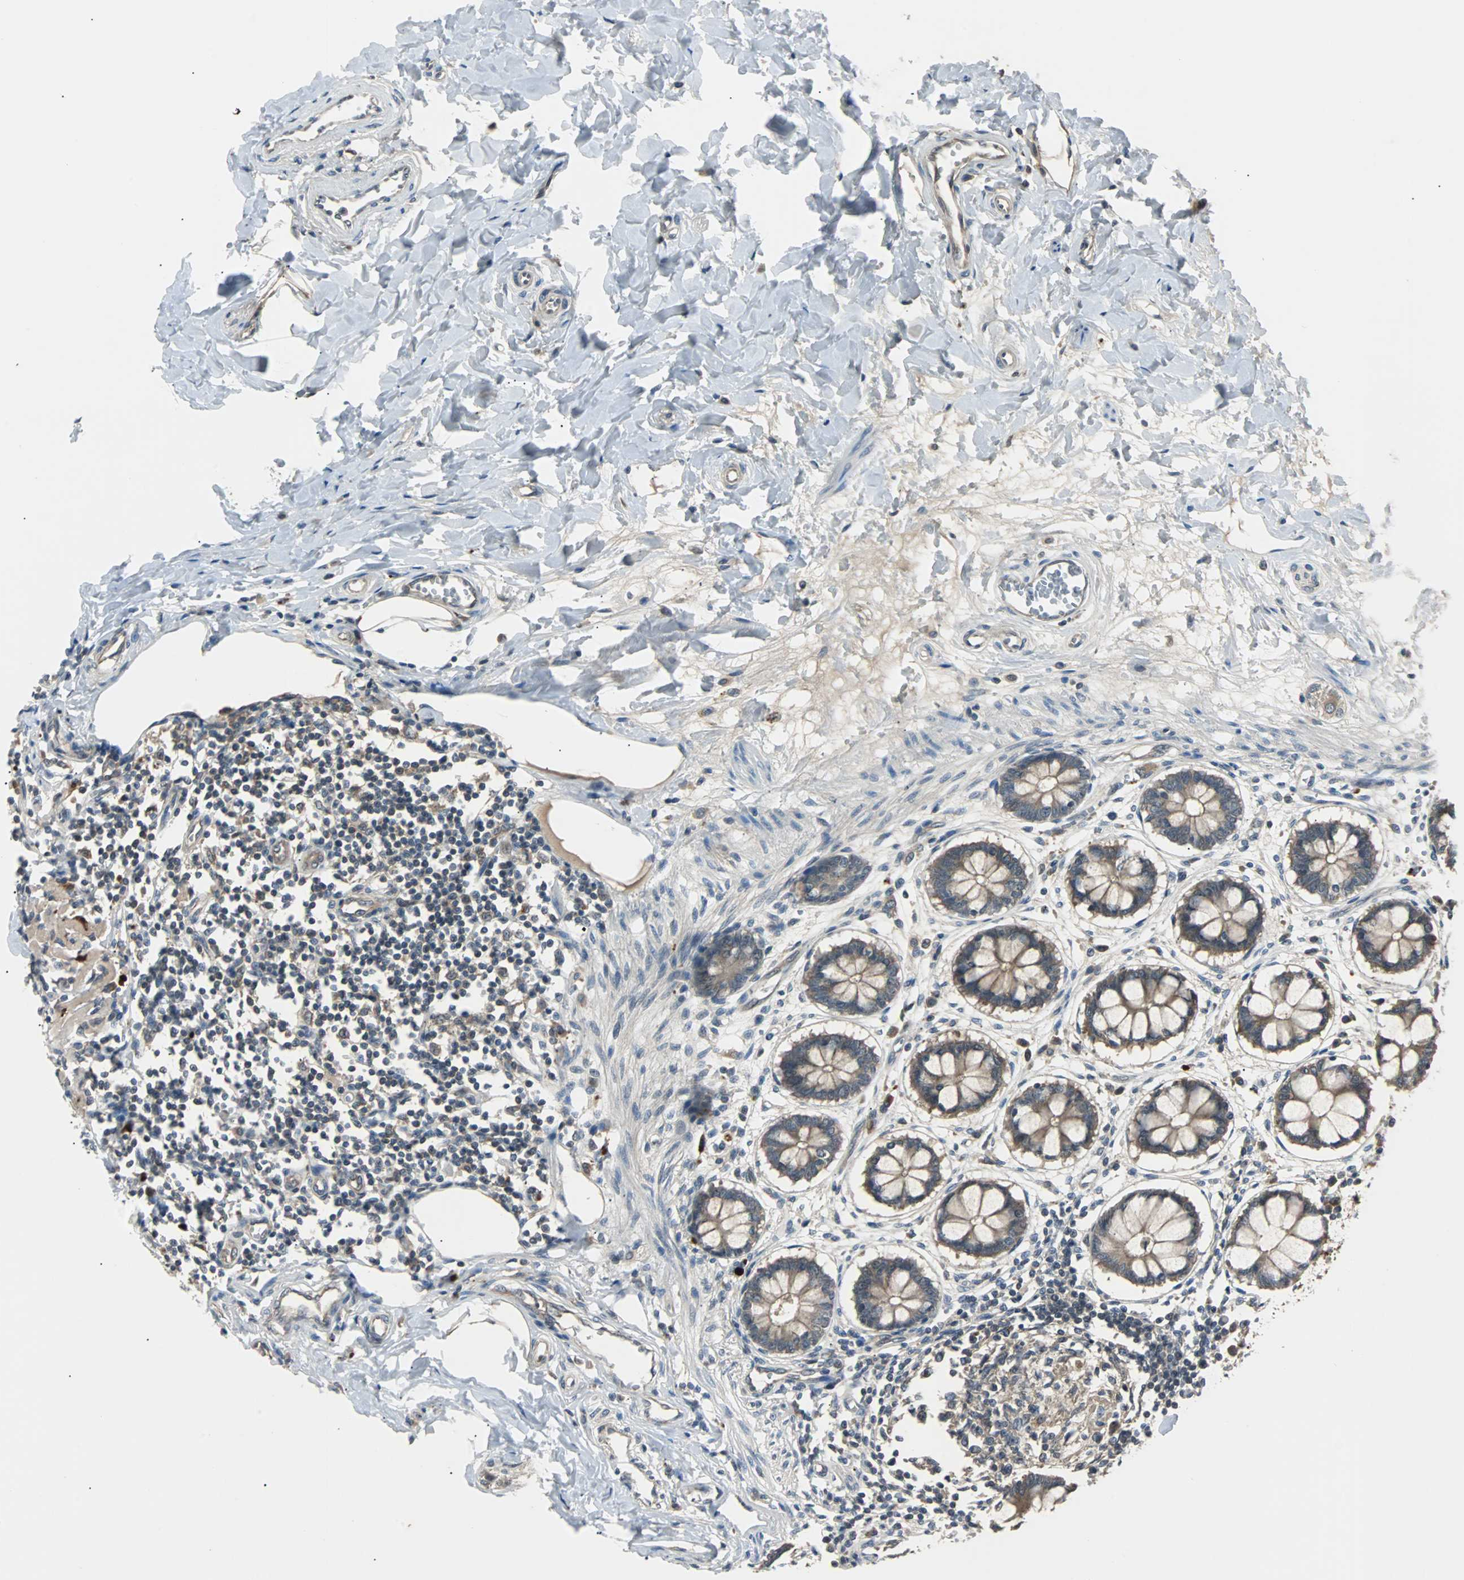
{"staining": {"intensity": "weak", "quantity": ">75%", "location": "cytoplasmic/membranous"}, "tissue": "colon", "cell_type": "Endothelial cells", "image_type": "normal", "snomed": [{"axis": "morphology", "description": "Normal tissue, NOS"}, {"axis": "morphology", "description": "Adenocarcinoma, NOS"}, {"axis": "topography", "description": "Colon"}, {"axis": "topography", "description": "Peripheral nerve tissue"}], "caption": "An immunohistochemistry (IHC) photomicrograph of unremarkable tissue is shown. Protein staining in brown labels weak cytoplasmic/membranous positivity in colon within endothelial cells.", "gene": "ARF1", "patient": {"sex": "male", "age": 14}}